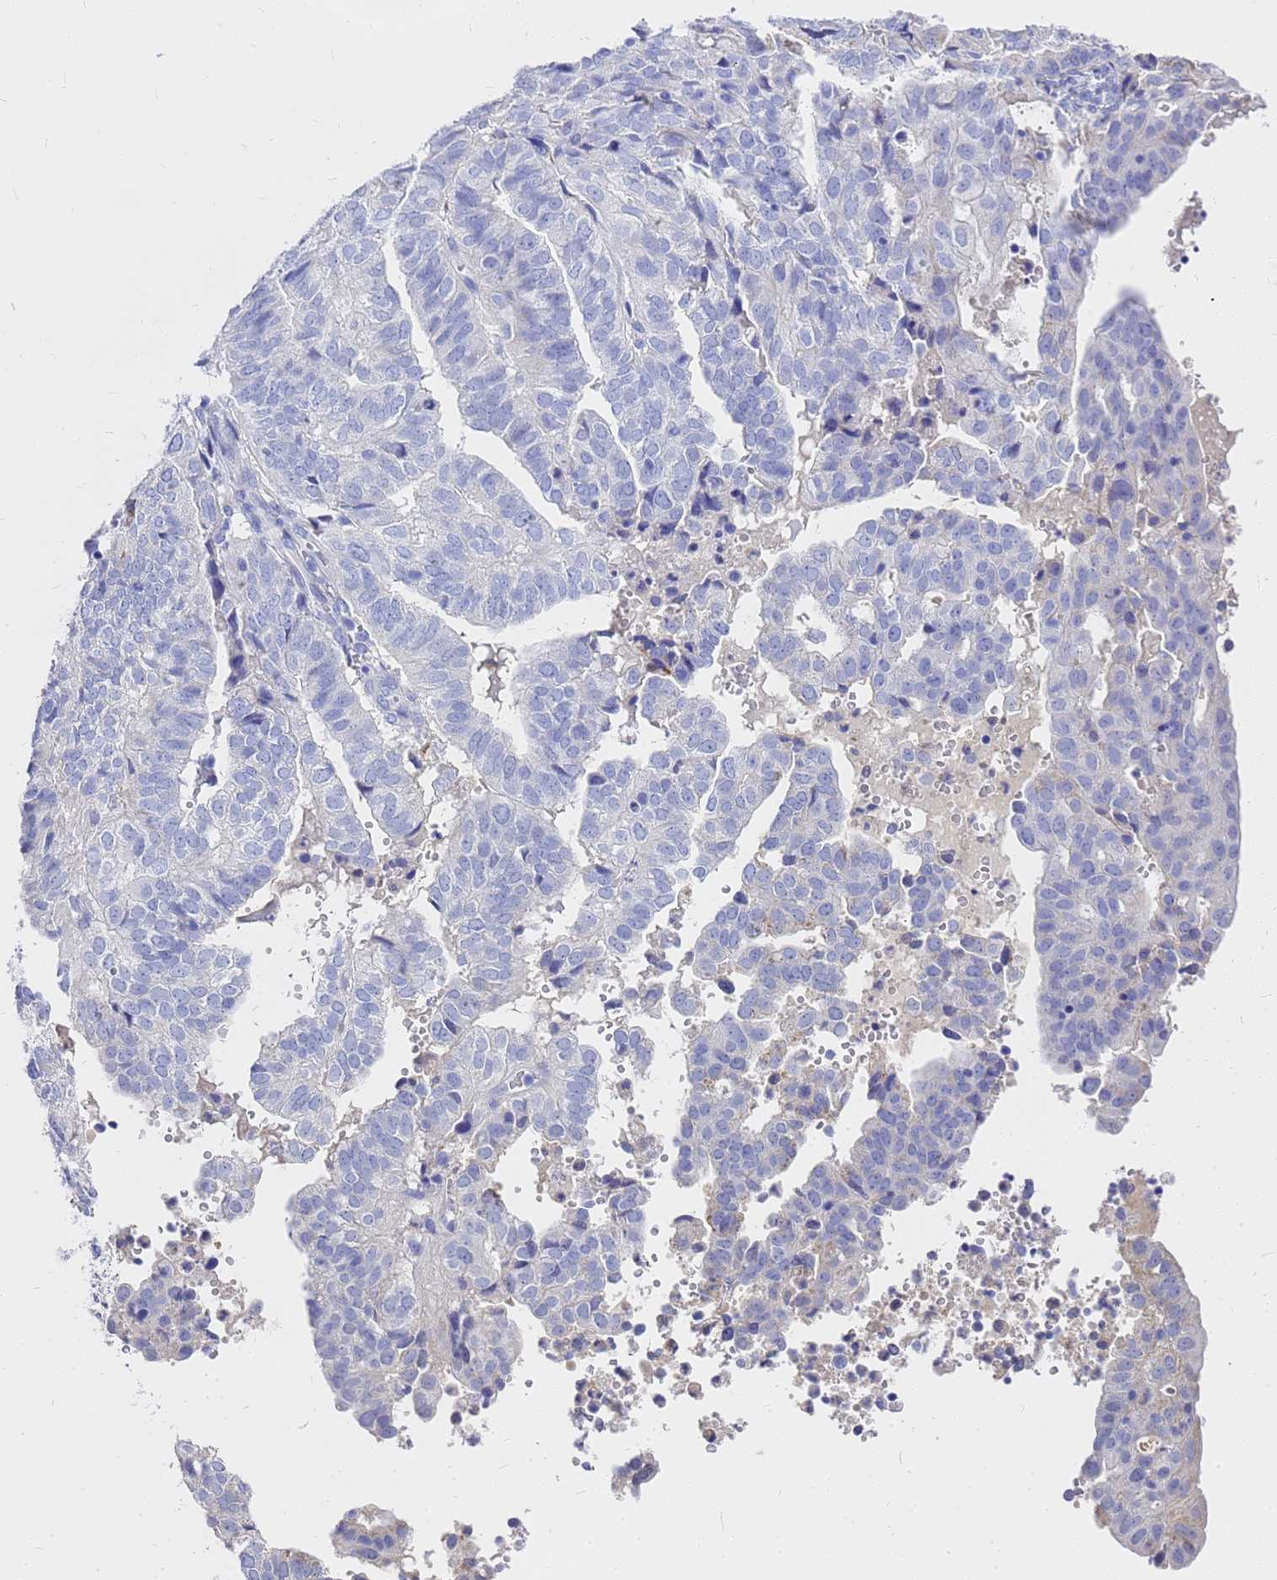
{"staining": {"intensity": "negative", "quantity": "none", "location": "none"}, "tissue": "endometrial cancer", "cell_type": "Tumor cells", "image_type": "cancer", "snomed": [{"axis": "morphology", "description": "Adenocarcinoma, NOS"}, {"axis": "topography", "description": "Uterus"}], "caption": "An immunohistochemistry (IHC) histopathology image of endometrial cancer is shown. There is no staining in tumor cells of endometrial cancer.", "gene": "OR52E2", "patient": {"sex": "female", "age": 77}}